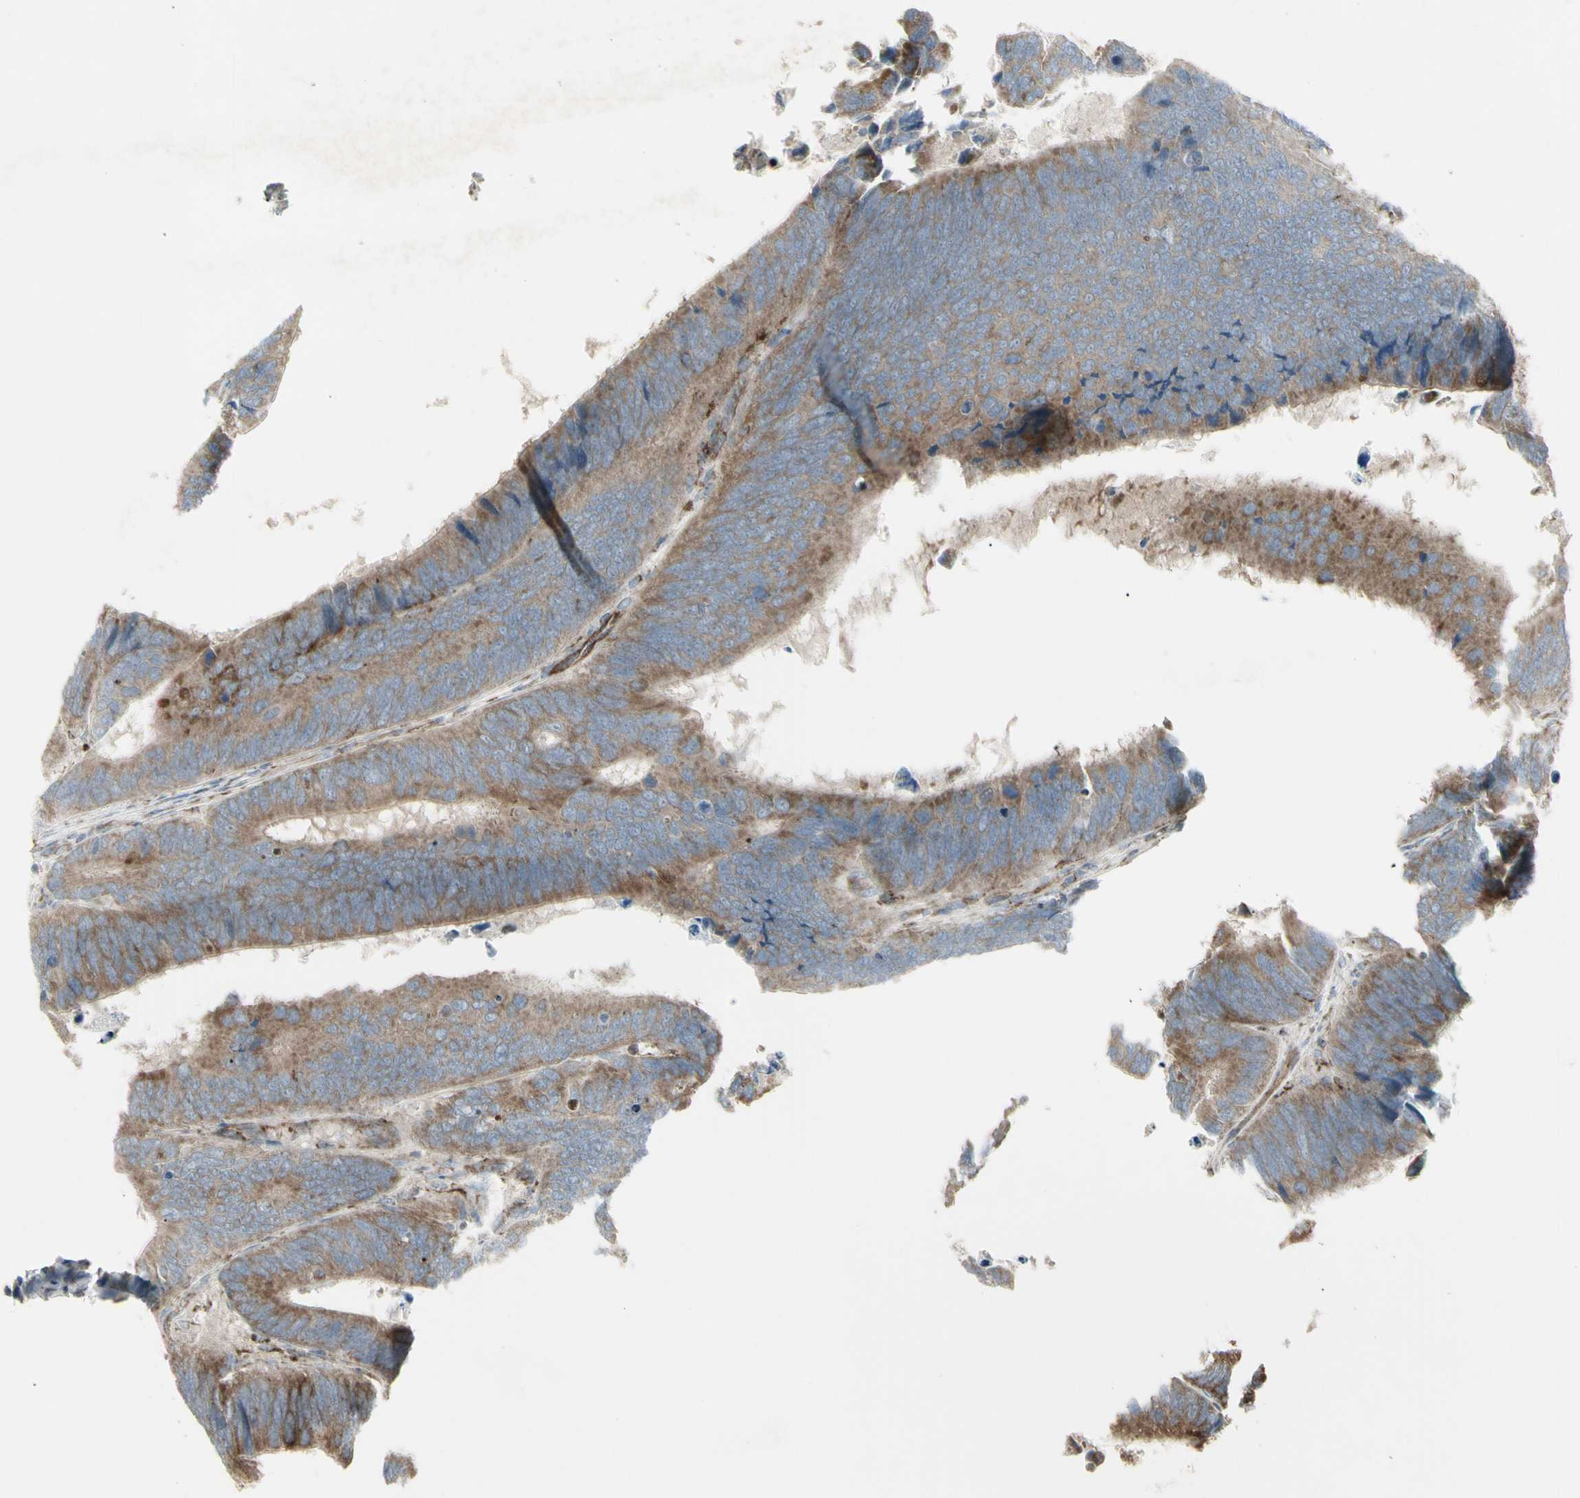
{"staining": {"intensity": "moderate", "quantity": ">75%", "location": "cytoplasmic/membranous"}, "tissue": "colorectal cancer", "cell_type": "Tumor cells", "image_type": "cancer", "snomed": [{"axis": "morphology", "description": "Adenocarcinoma, NOS"}, {"axis": "topography", "description": "Colon"}], "caption": "Immunohistochemical staining of adenocarcinoma (colorectal) reveals moderate cytoplasmic/membranous protein staining in about >75% of tumor cells.", "gene": "CYB5R1", "patient": {"sex": "male", "age": 72}}